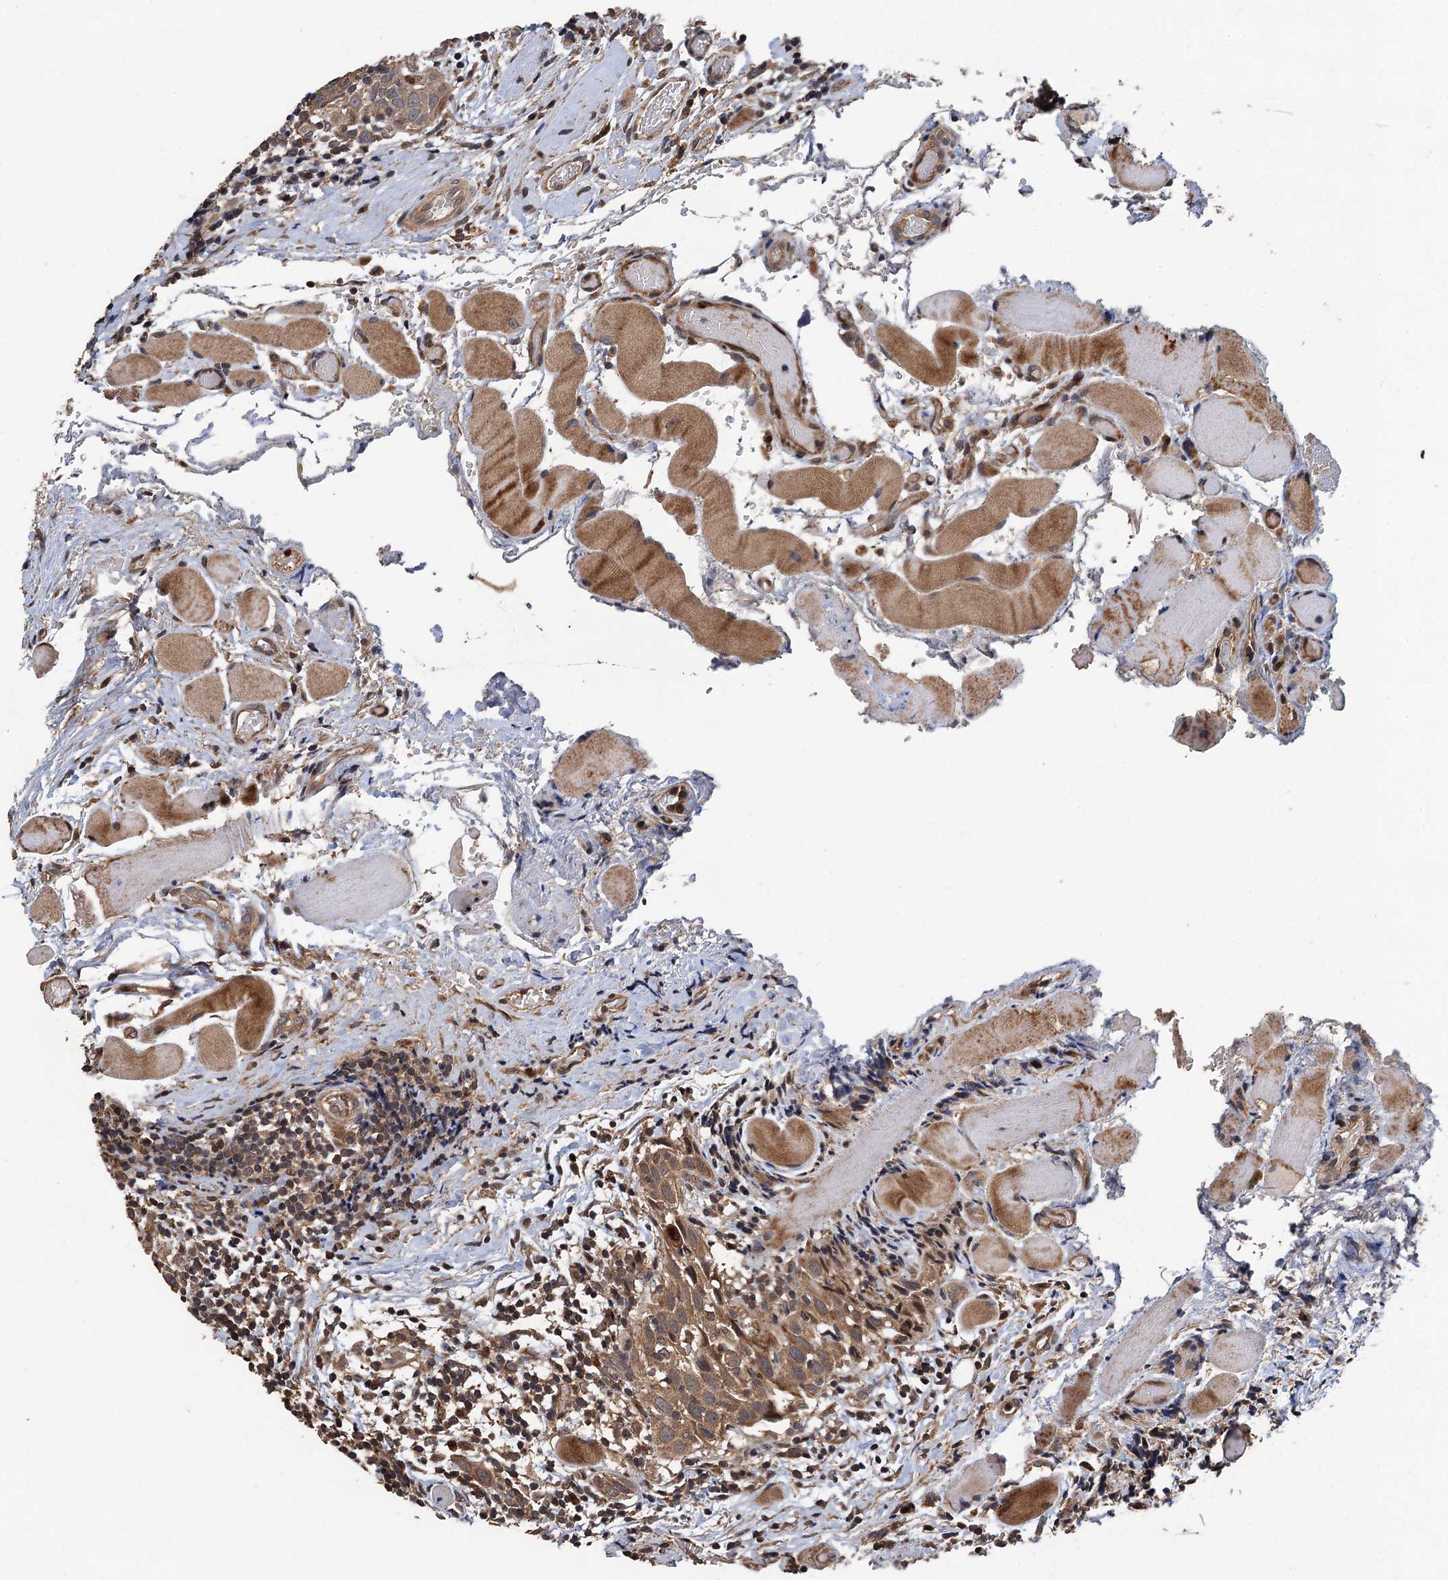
{"staining": {"intensity": "moderate", "quantity": ">75%", "location": "cytoplasmic/membranous"}, "tissue": "head and neck cancer", "cell_type": "Tumor cells", "image_type": "cancer", "snomed": [{"axis": "morphology", "description": "Squamous cell carcinoma, NOS"}, {"axis": "topography", "description": "Oral tissue"}, {"axis": "topography", "description": "Head-Neck"}], "caption": "IHC (DAB (3,3'-diaminobenzidine)) staining of human head and neck cancer reveals moderate cytoplasmic/membranous protein positivity in approximately >75% of tumor cells.", "gene": "TMEM39B", "patient": {"sex": "female", "age": 50}}